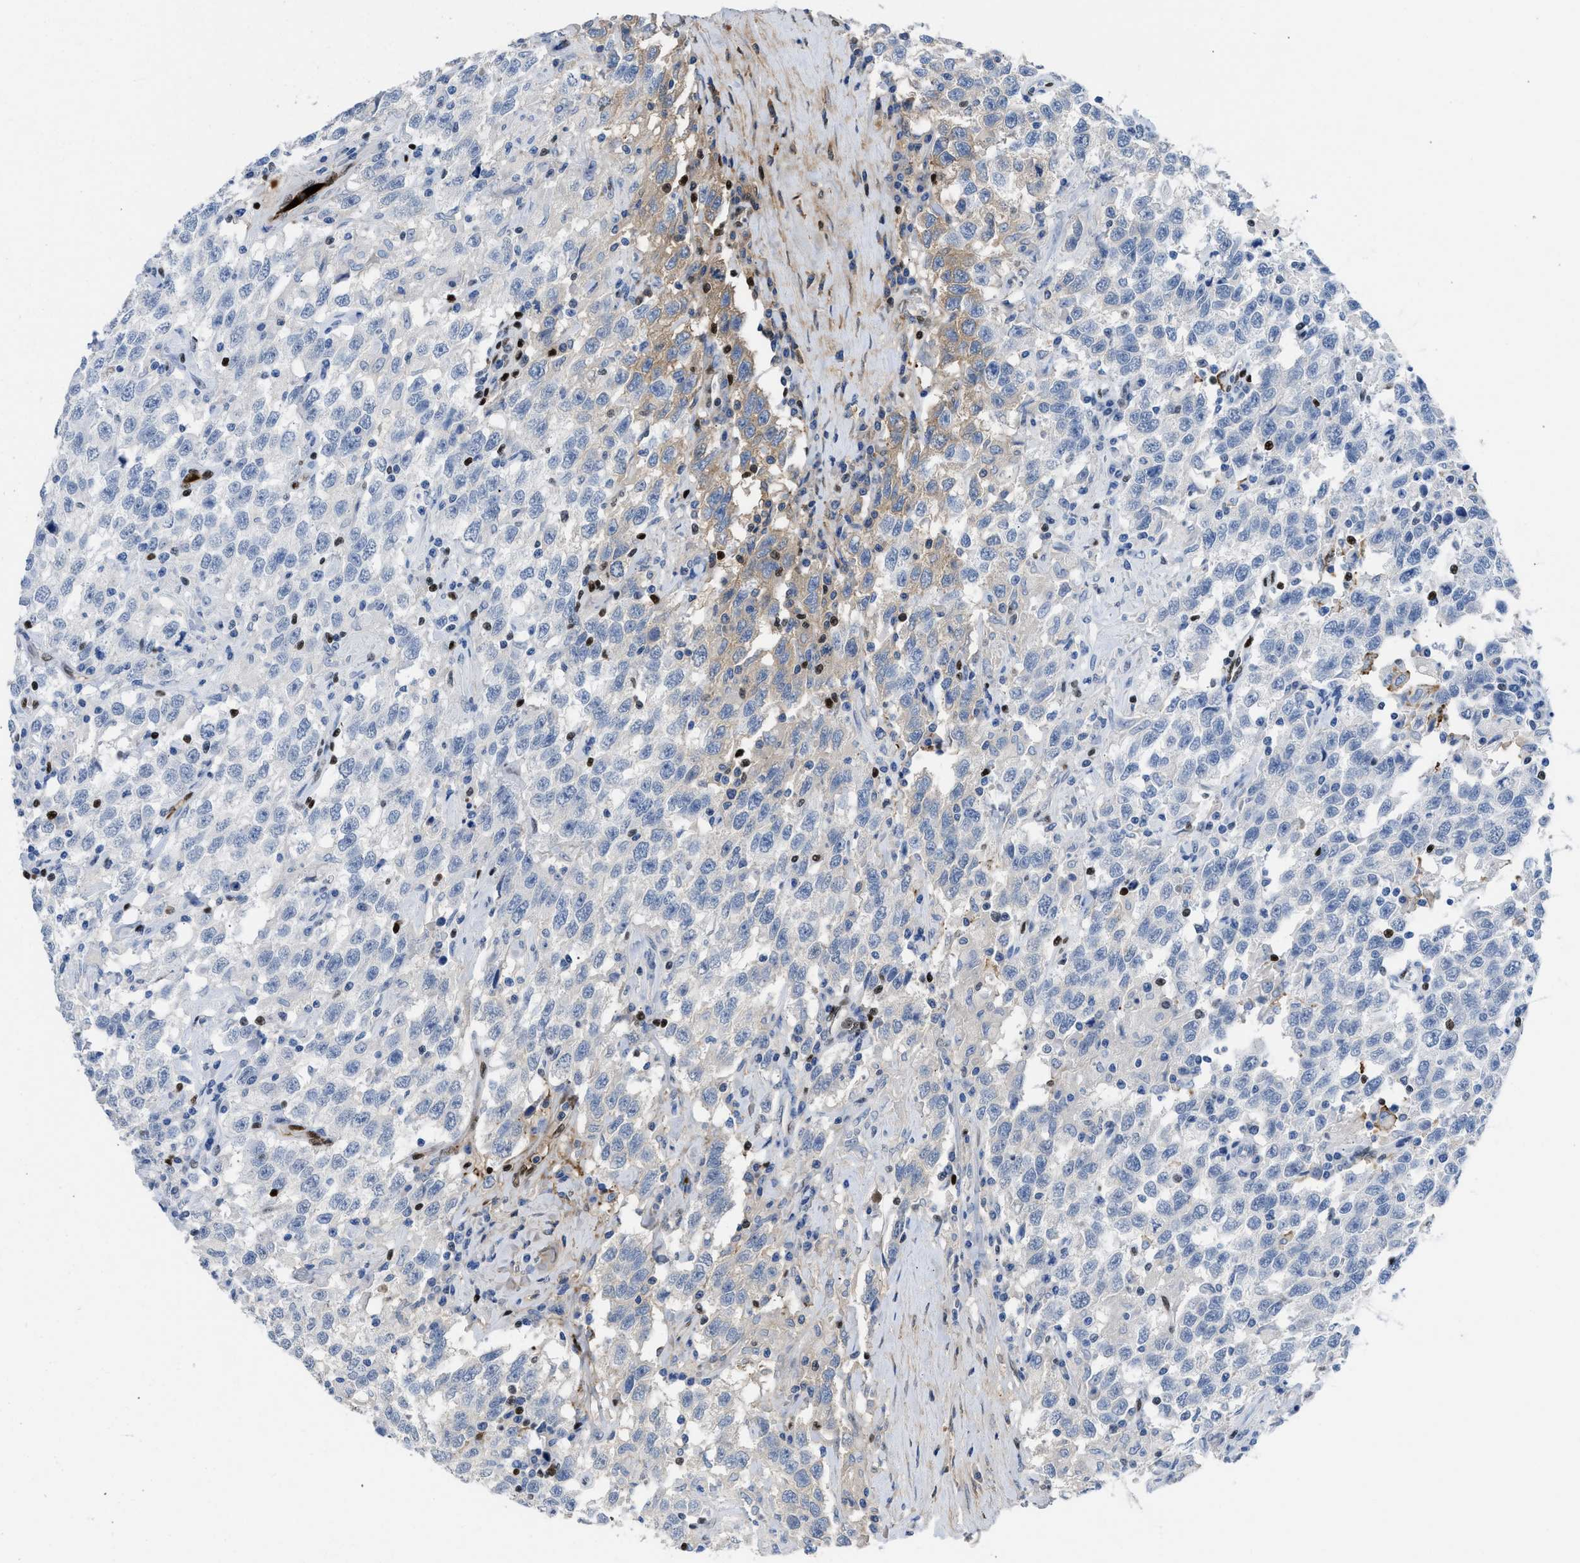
{"staining": {"intensity": "weak", "quantity": "<25%", "location": "cytoplasmic/membranous"}, "tissue": "testis cancer", "cell_type": "Tumor cells", "image_type": "cancer", "snomed": [{"axis": "morphology", "description": "Seminoma, NOS"}, {"axis": "topography", "description": "Testis"}], "caption": "Human testis cancer (seminoma) stained for a protein using immunohistochemistry (IHC) displays no staining in tumor cells.", "gene": "LEF1", "patient": {"sex": "male", "age": 41}}